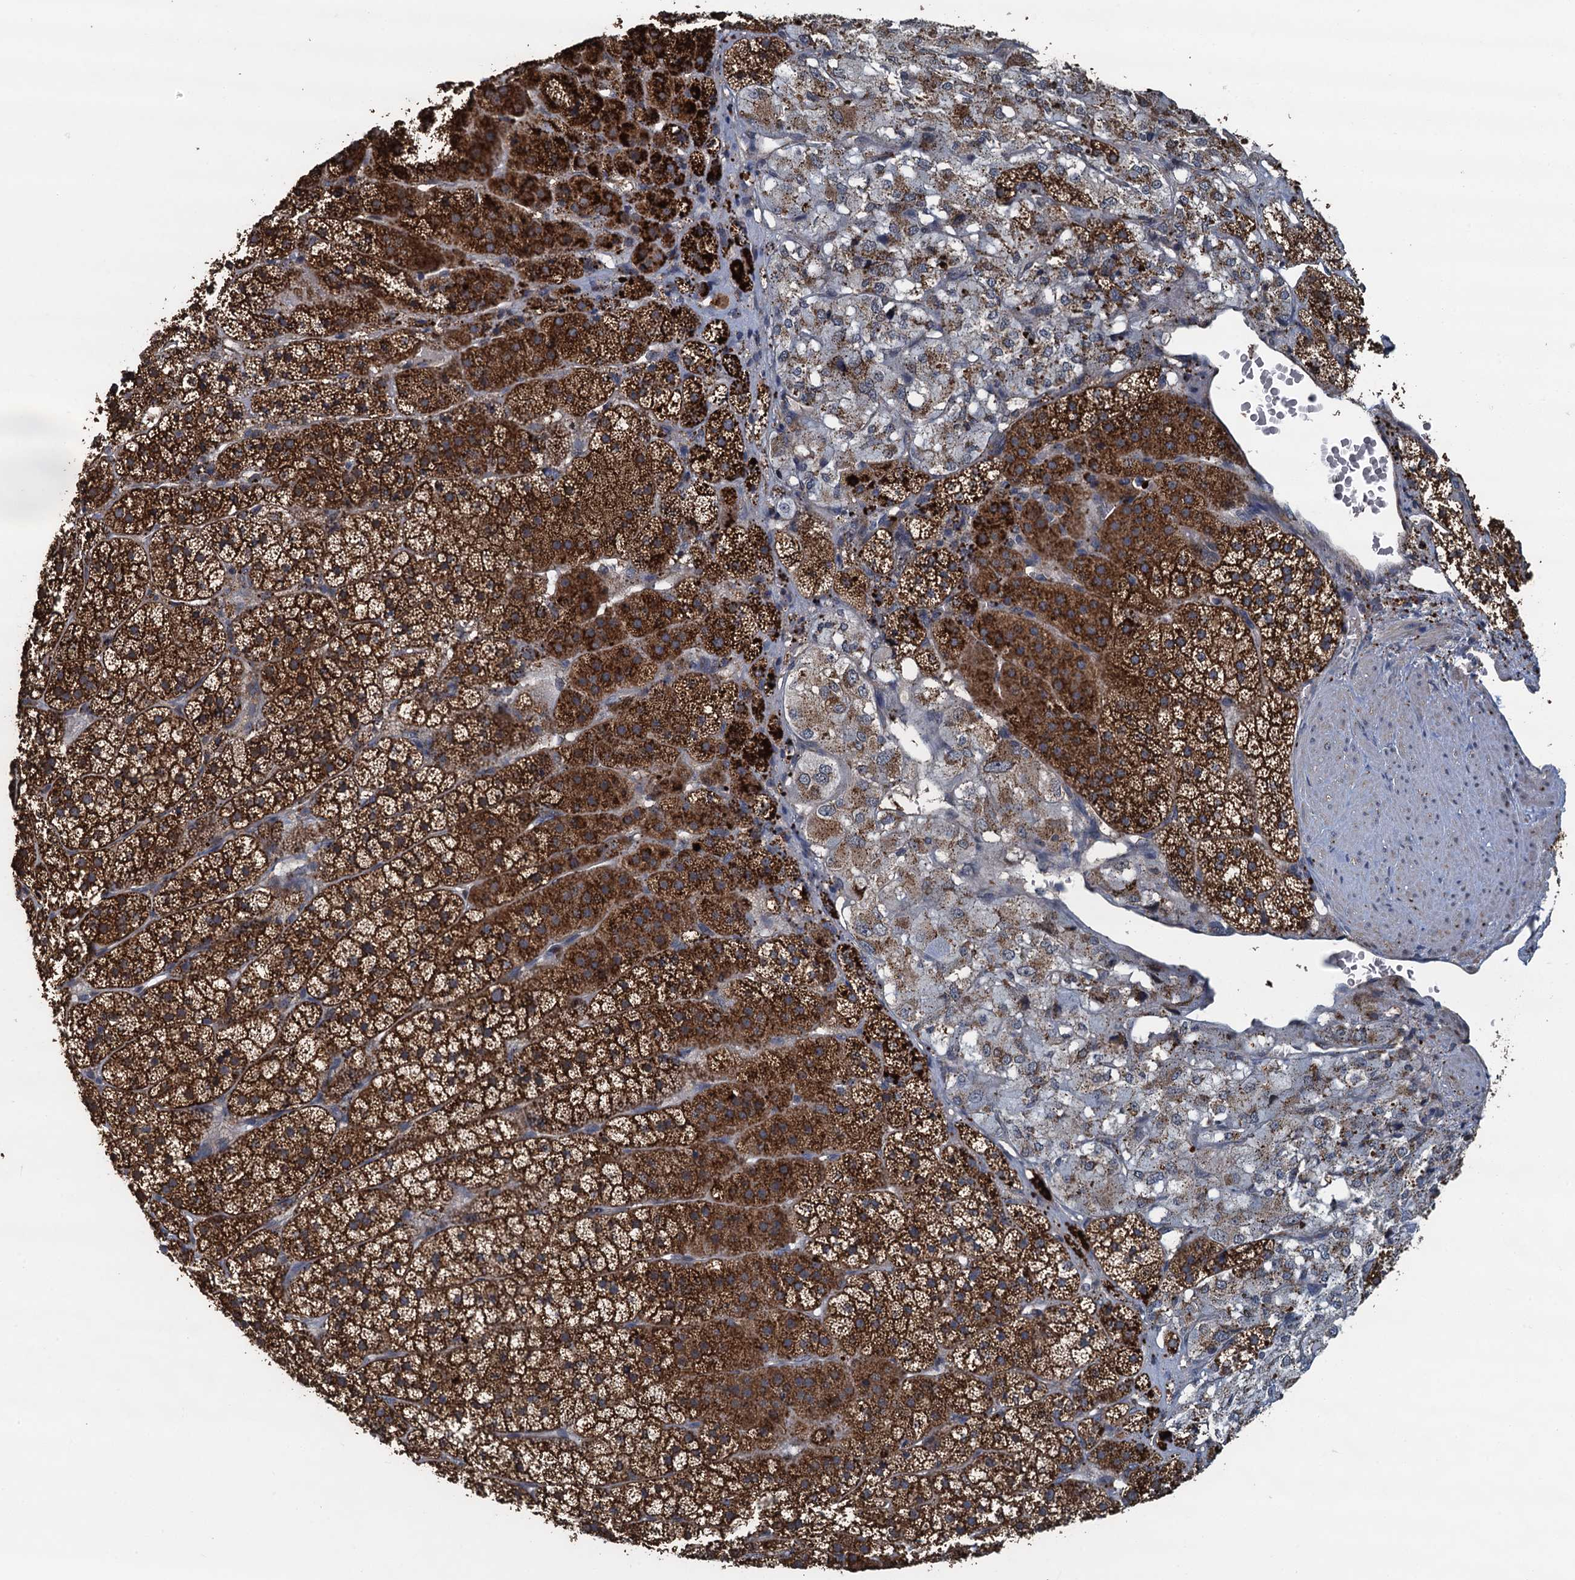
{"staining": {"intensity": "strong", "quantity": ">75%", "location": "cytoplasmic/membranous"}, "tissue": "adrenal gland", "cell_type": "Glandular cells", "image_type": "normal", "snomed": [{"axis": "morphology", "description": "Normal tissue, NOS"}, {"axis": "topography", "description": "Adrenal gland"}], "caption": "Immunohistochemical staining of benign adrenal gland exhibits high levels of strong cytoplasmic/membranous expression in about >75% of glandular cells. The protein of interest is stained brown, and the nuclei are stained in blue (DAB (3,3'-diaminobenzidine) IHC with brightfield microscopy, high magnification).", "gene": "AGRN", "patient": {"sex": "female", "age": 44}}